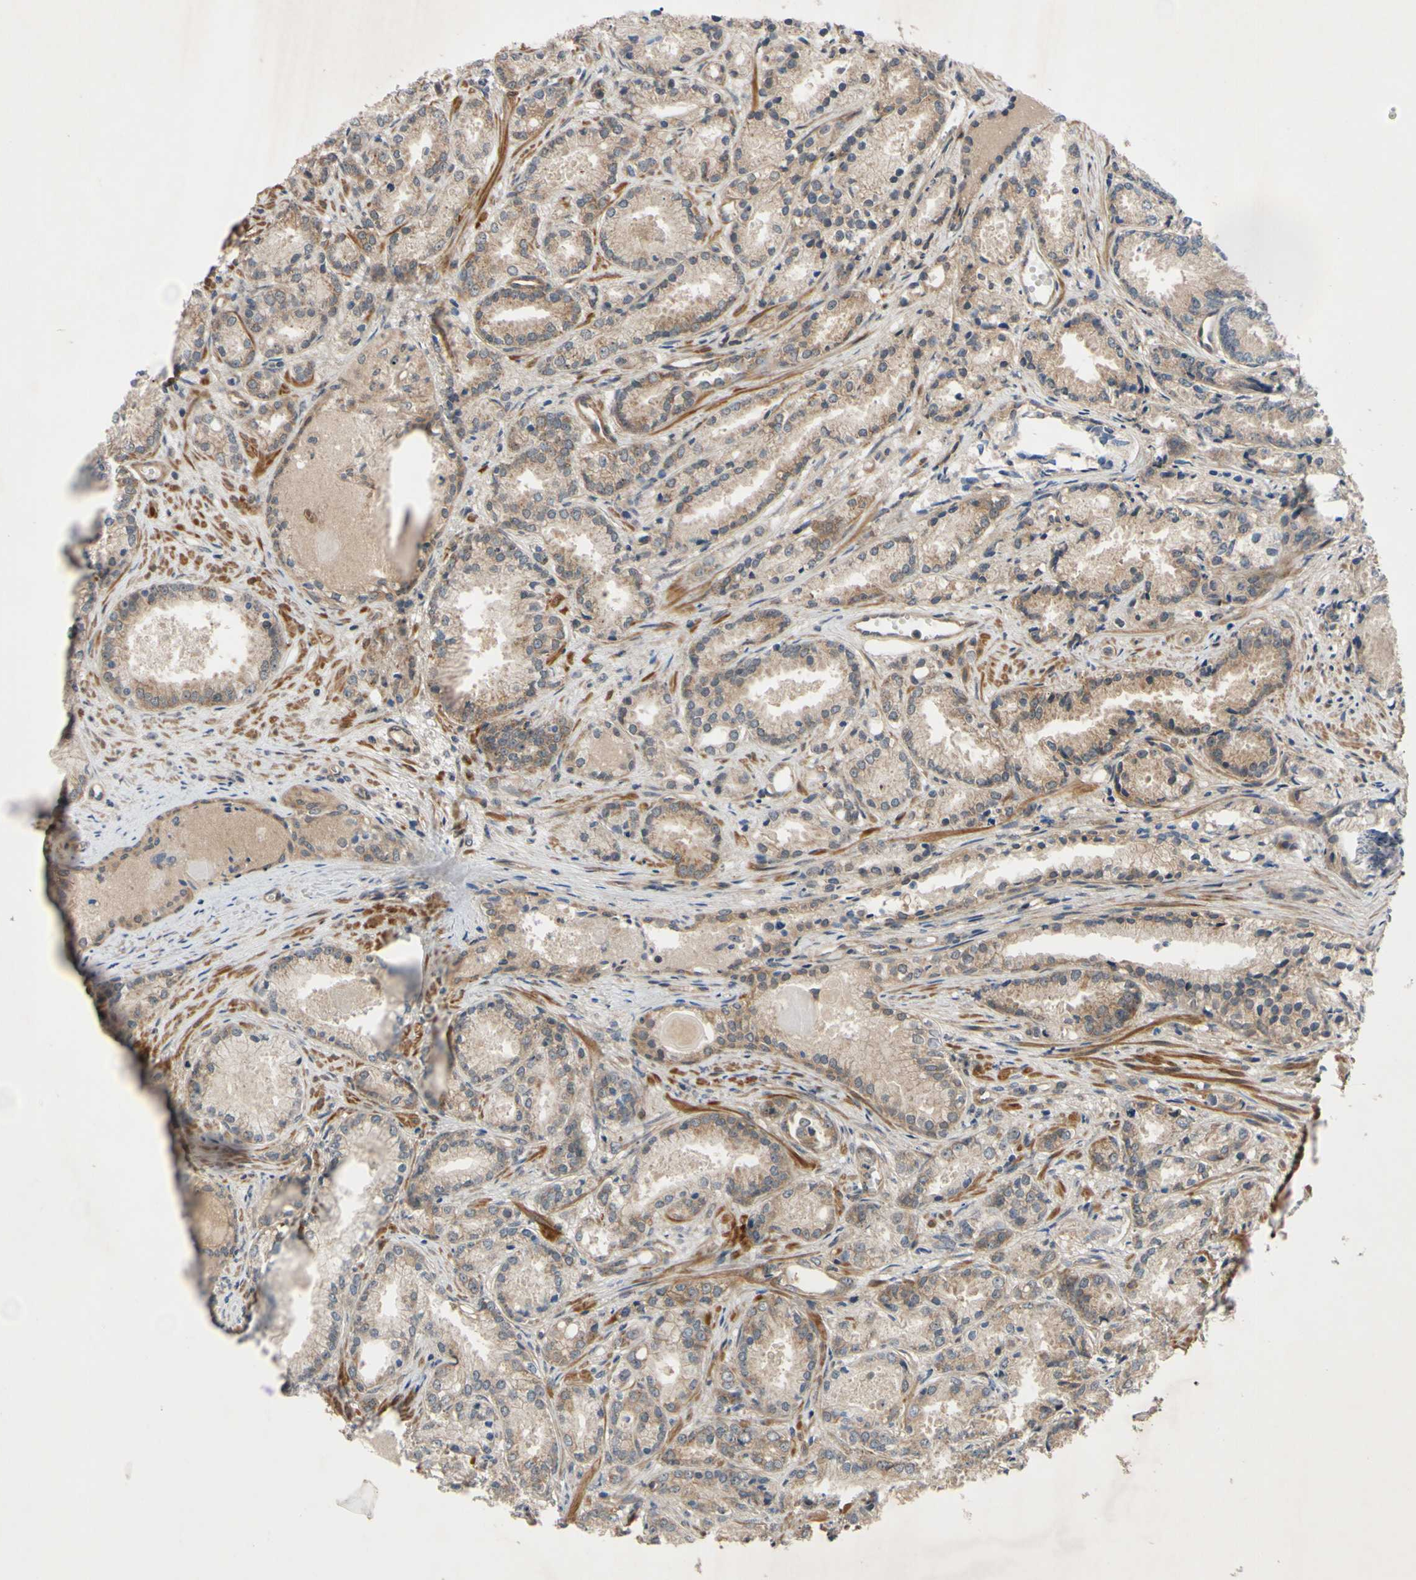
{"staining": {"intensity": "weak", "quantity": "25%-75%", "location": "cytoplasmic/membranous"}, "tissue": "prostate cancer", "cell_type": "Tumor cells", "image_type": "cancer", "snomed": [{"axis": "morphology", "description": "Adenocarcinoma, Low grade"}, {"axis": "topography", "description": "Prostate"}], "caption": "Prostate cancer (low-grade adenocarcinoma) stained for a protein (brown) exhibits weak cytoplasmic/membranous positive positivity in approximately 25%-75% of tumor cells.", "gene": "SVIL", "patient": {"sex": "male", "age": 72}}